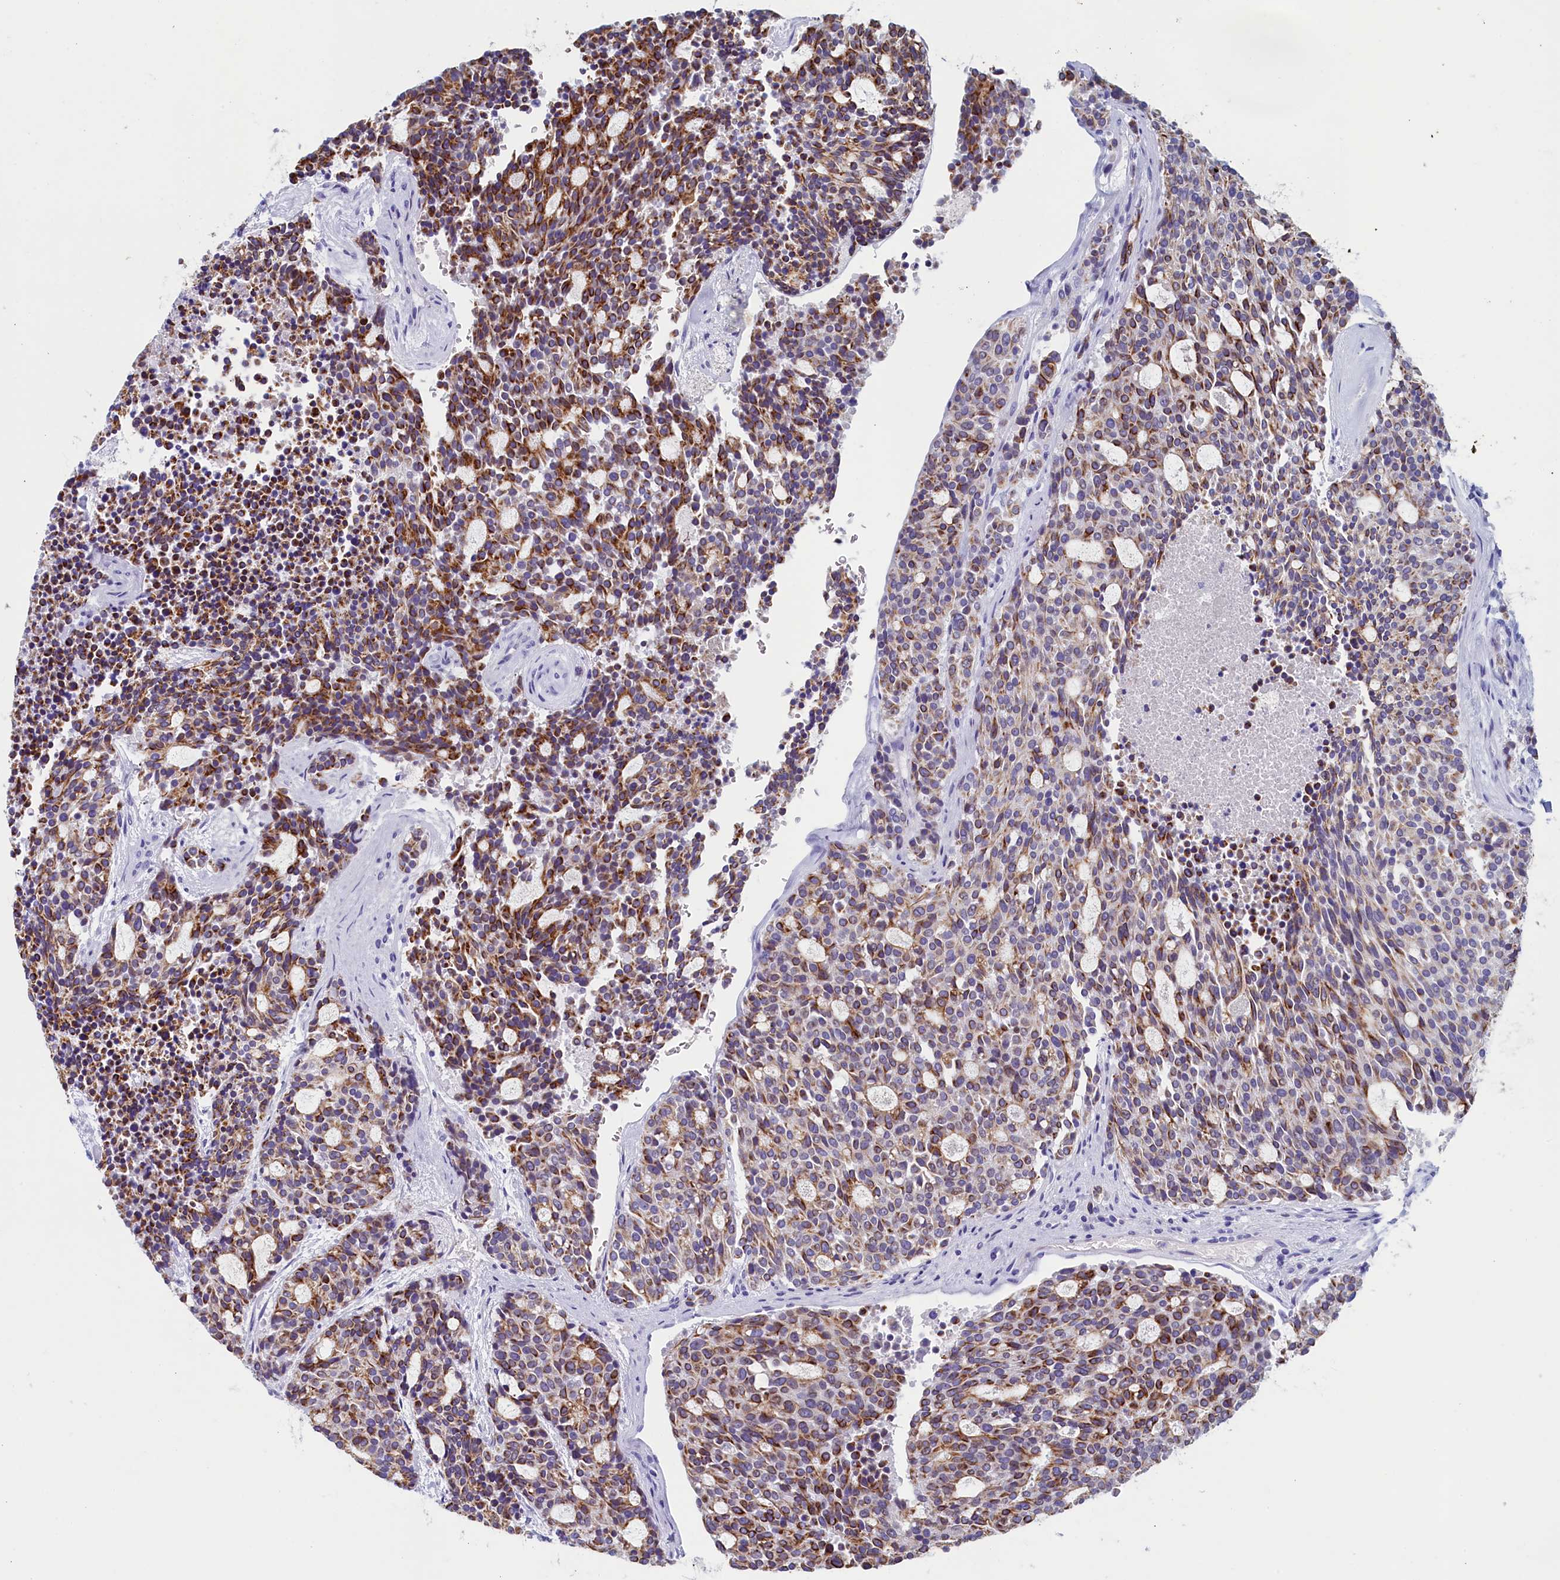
{"staining": {"intensity": "moderate", "quantity": ">75%", "location": "cytoplasmic/membranous"}, "tissue": "carcinoid", "cell_type": "Tumor cells", "image_type": "cancer", "snomed": [{"axis": "morphology", "description": "Carcinoid, malignant, NOS"}, {"axis": "topography", "description": "Pancreas"}], "caption": "Immunohistochemical staining of human malignant carcinoid exhibits moderate cytoplasmic/membranous protein positivity in about >75% of tumor cells.", "gene": "GUCA1C", "patient": {"sex": "female", "age": 54}}